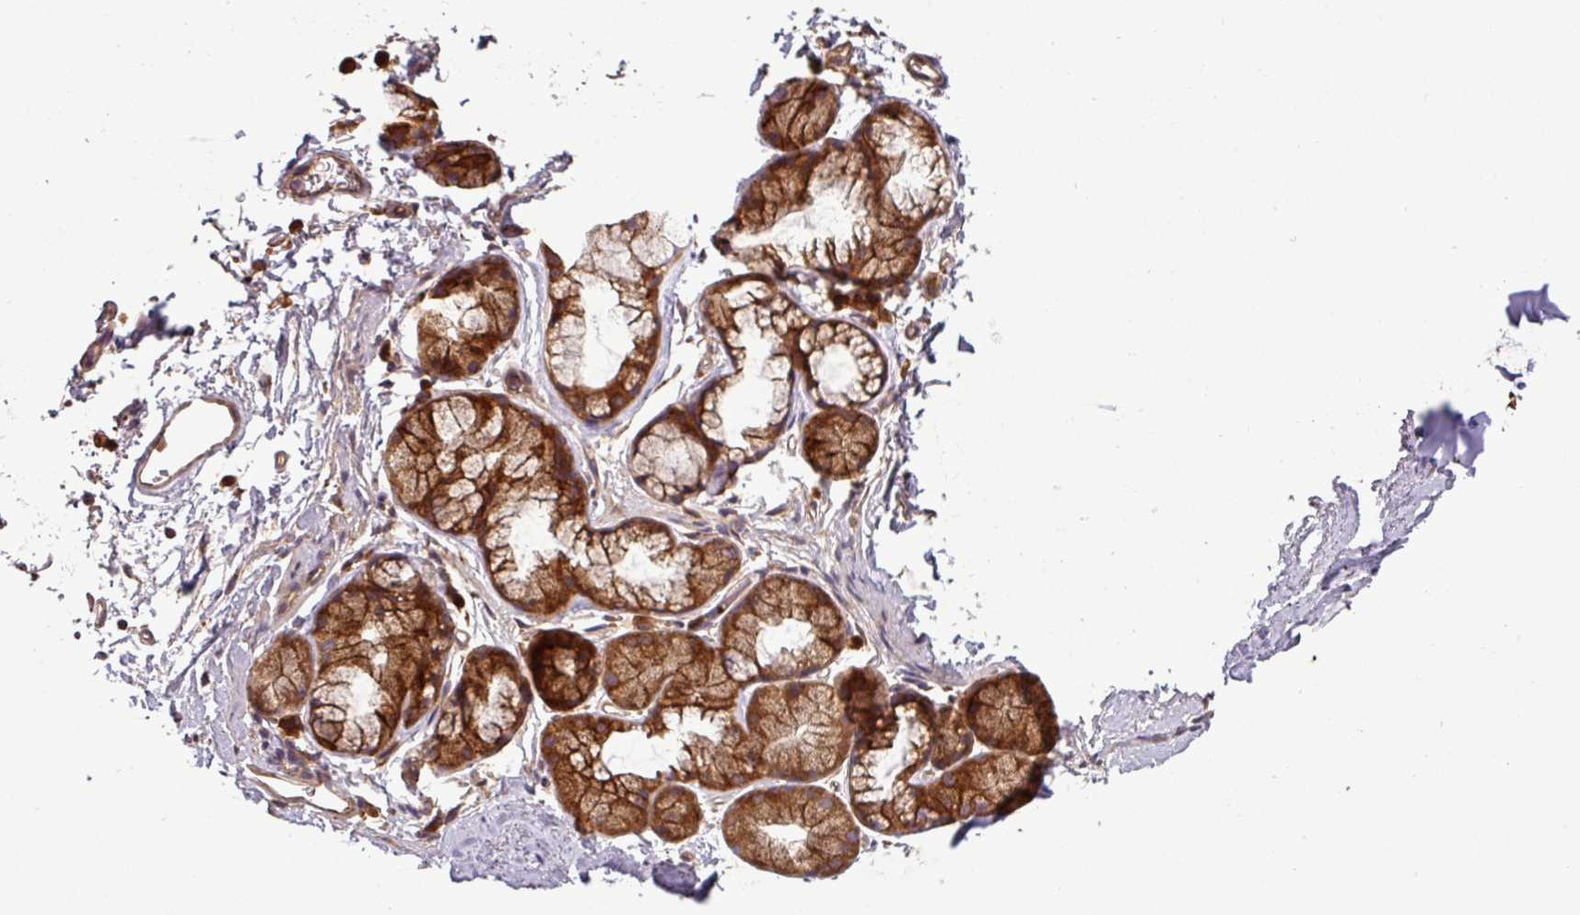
{"staining": {"intensity": "weak", "quantity": ">75%", "location": "cytoplasmic/membranous"}, "tissue": "adipose tissue", "cell_type": "Adipocytes", "image_type": "normal", "snomed": [{"axis": "morphology", "description": "Normal tissue, NOS"}, {"axis": "topography", "description": "Lymph node"}, {"axis": "topography", "description": "Cartilage tissue"}, {"axis": "topography", "description": "Bronchus"}], "caption": "Immunohistochemical staining of benign human adipose tissue reveals >75% levels of weak cytoplasmic/membranous protein staining in approximately >75% of adipocytes.", "gene": "SIRPB2", "patient": {"sex": "female", "age": 70}}